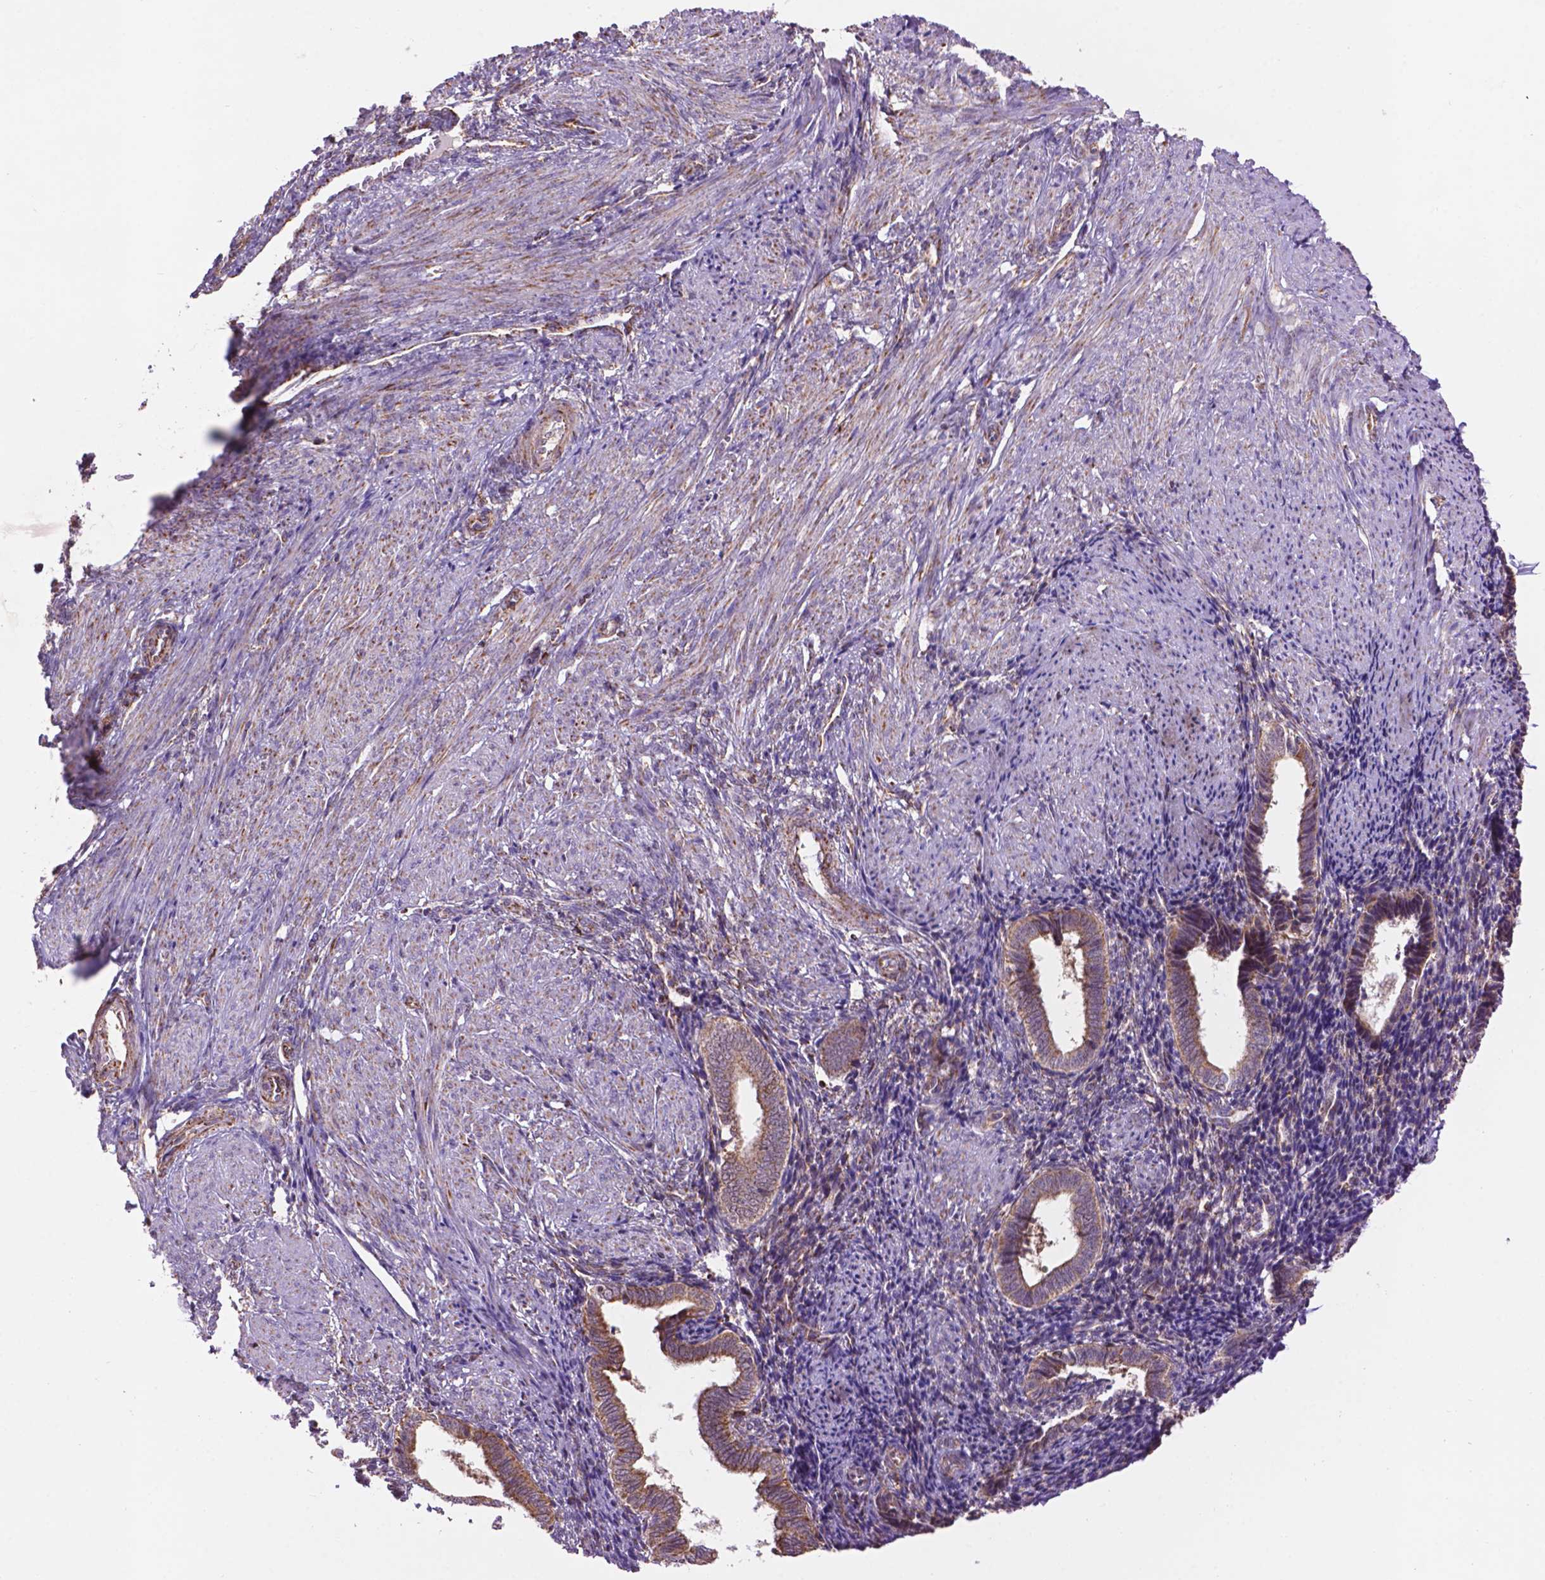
{"staining": {"intensity": "weak", "quantity": "25%-75%", "location": "cytoplasmic/membranous"}, "tissue": "endometrium", "cell_type": "Cells in endometrial stroma", "image_type": "normal", "snomed": [{"axis": "morphology", "description": "Normal tissue, NOS"}, {"axis": "topography", "description": "Endometrium"}], "caption": "Protein expression analysis of normal human endometrium reveals weak cytoplasmic/membranous staining in approximately 25%-75% of cells in endometrial stroma. (Brightfield microscopy of DAB IHC at high magnification).", "gene": "PYCR3", "patient": {"sex": "female", "age": 42}}